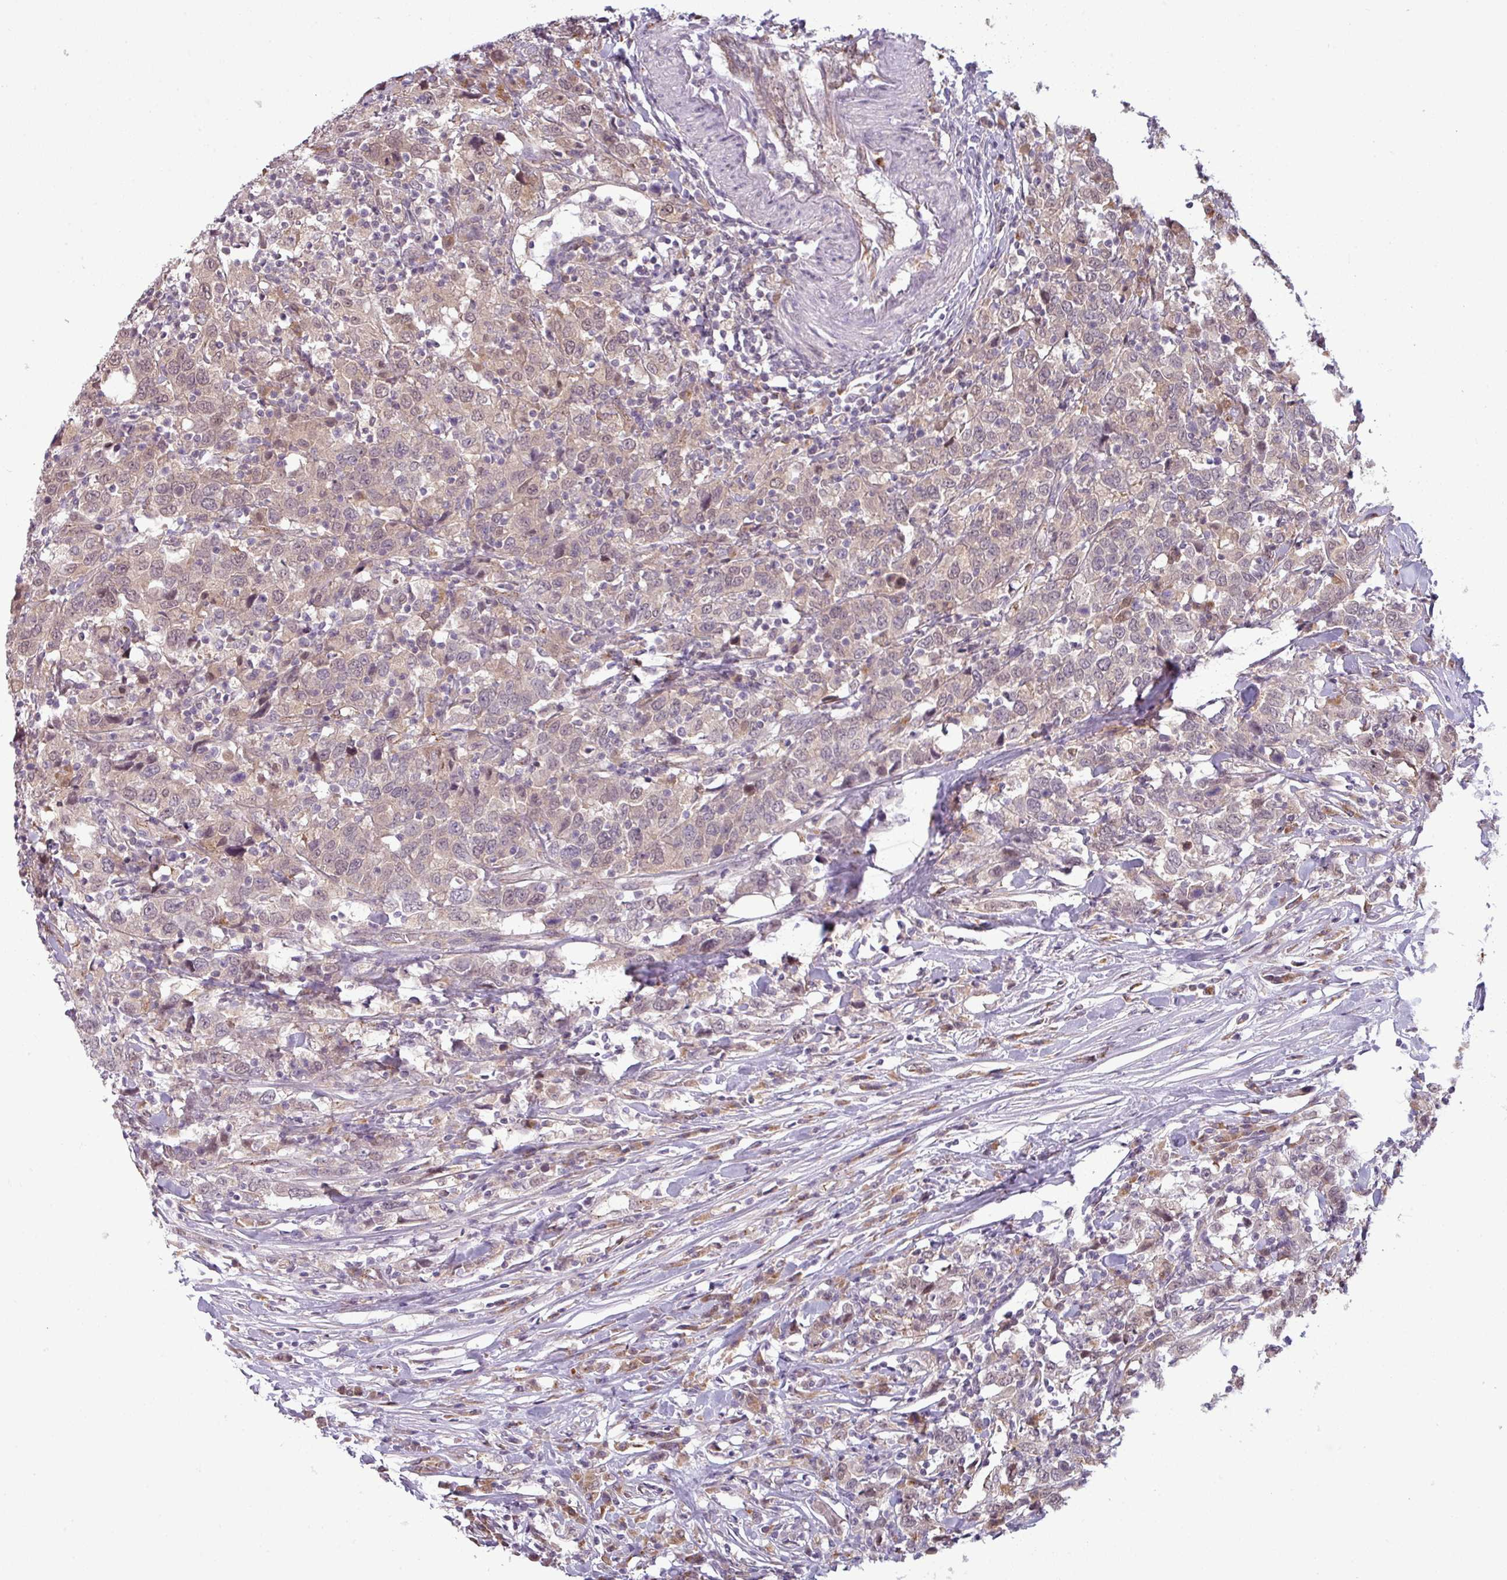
{"staining": {"intensity": "weak", "quantity": ">75%", "location": "cytoplasmic/membranous,nuclear"}, "tissue": "urothelial cancer", "cell_type": "Tumor cells", "image_type": "cancer", "snomed": [{"axis": "morphology", "description": "Urothelial carcinoma, High grade"}, {"axis": "topography", "description": "Urinary bladder"}], "caption": "IHC (DAB (3,3'-diaminobenzidine)) staining of human urothelial carcinoma (high-grade) displays weak cytoplasmic/membranous and nuclear protein positivity in approximately >75% of tumor cells.", "gene": "CCDC144A", "patient": {"sex": "male", "age": 61}}